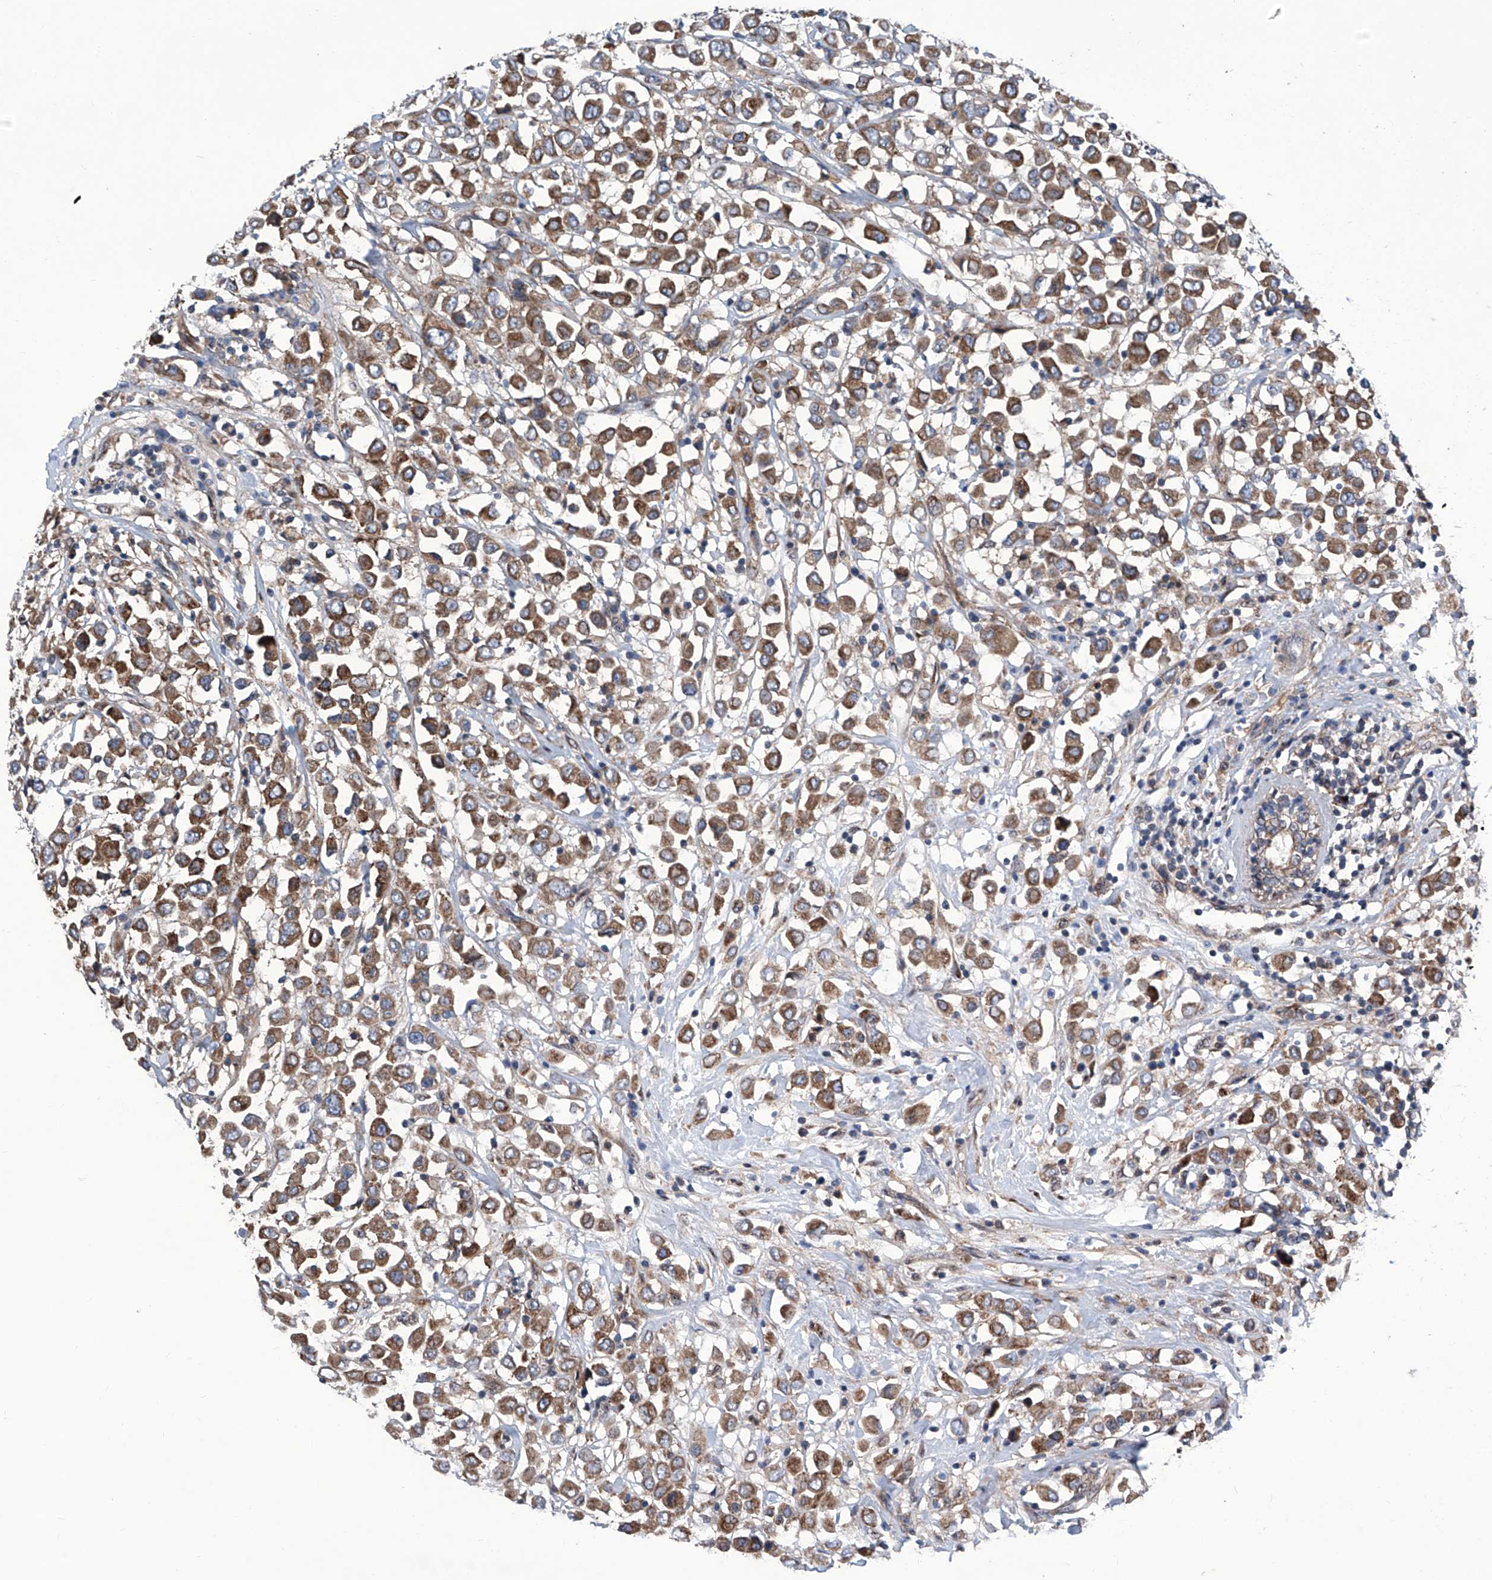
{"staining": {"intensity": "moderate", "quantity": ">75%", "location": "cytoplasmic/membranous"}, "tissue": "breast cancer", "cell_type": "Tumor cells", "image_type": "cancer", "snomed": [{"axis": "morphology", "description": "Duct carcinoma"}, {"axis": "topography", "description": "Breast"}], "caption": "IHC image of neoplastic tissue: human infiltrating ductal carcinoma (breast) stained using immunohistochemistry displays medium levels of moderate protein expression localized specifically in the cytoplasmic/membranous of tumor cells, appearing as a cytoplasmic/membranous brown color.", "gene": "KTI12", "patient": {"sex": "female", "age": 61}}